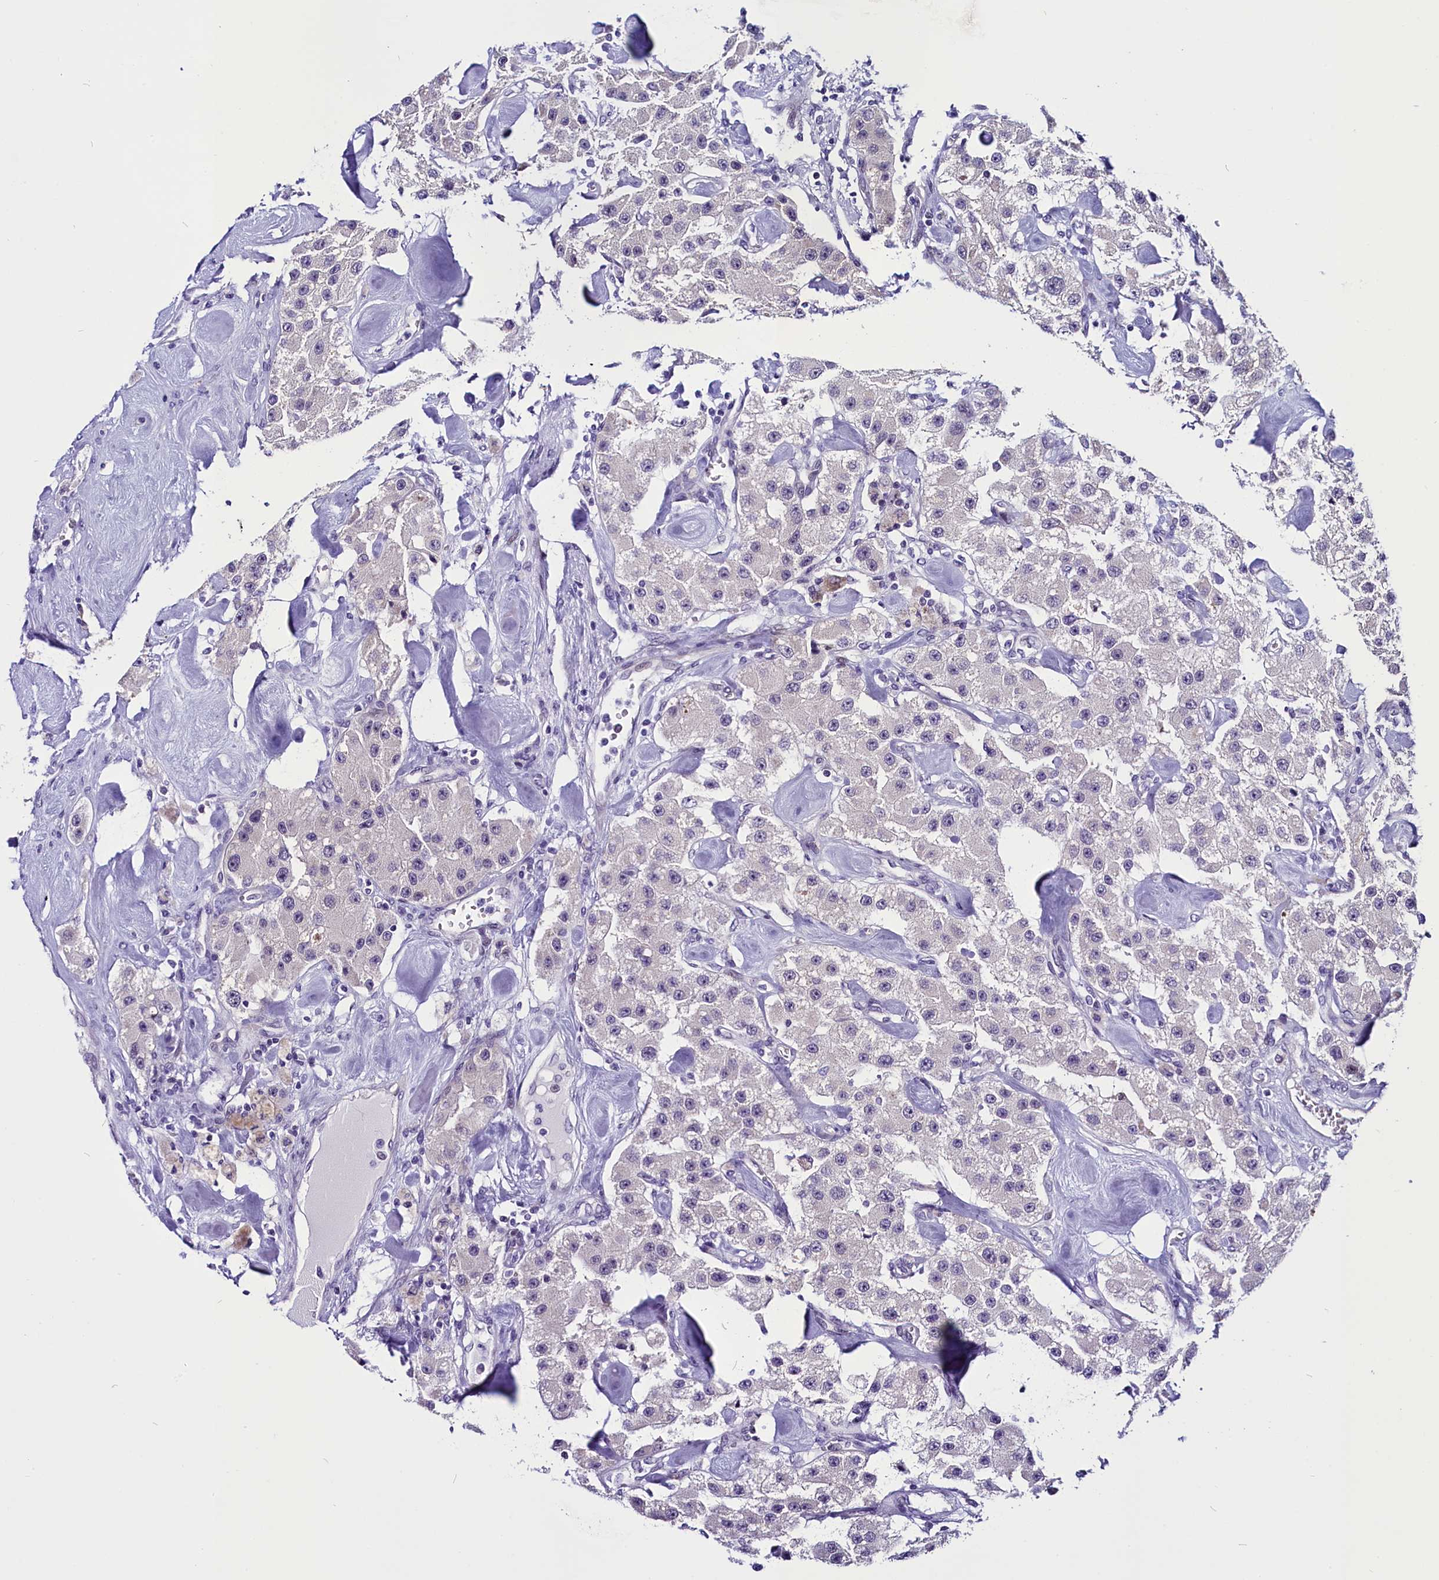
{"staining": {"intensity": "negative", "quantity": "none", "location": "none"}, "tissue": "carcinoid", "cell_type": "Tumor cells", "image_type": "cancer", "snomed": [{"axis": "morphology", "description": "Carcinoid, malignant, NOS"}, {"axis": "topography", "description": "Pancreas"}], "caption": "The image shows no significant expression in tumor cells of carcinoid. (Immunohistochemistry (ihc), brightfield microscopy, high magnification).", "gene": "CCDC106", "patient": {"sex": "male", "age": 41}}